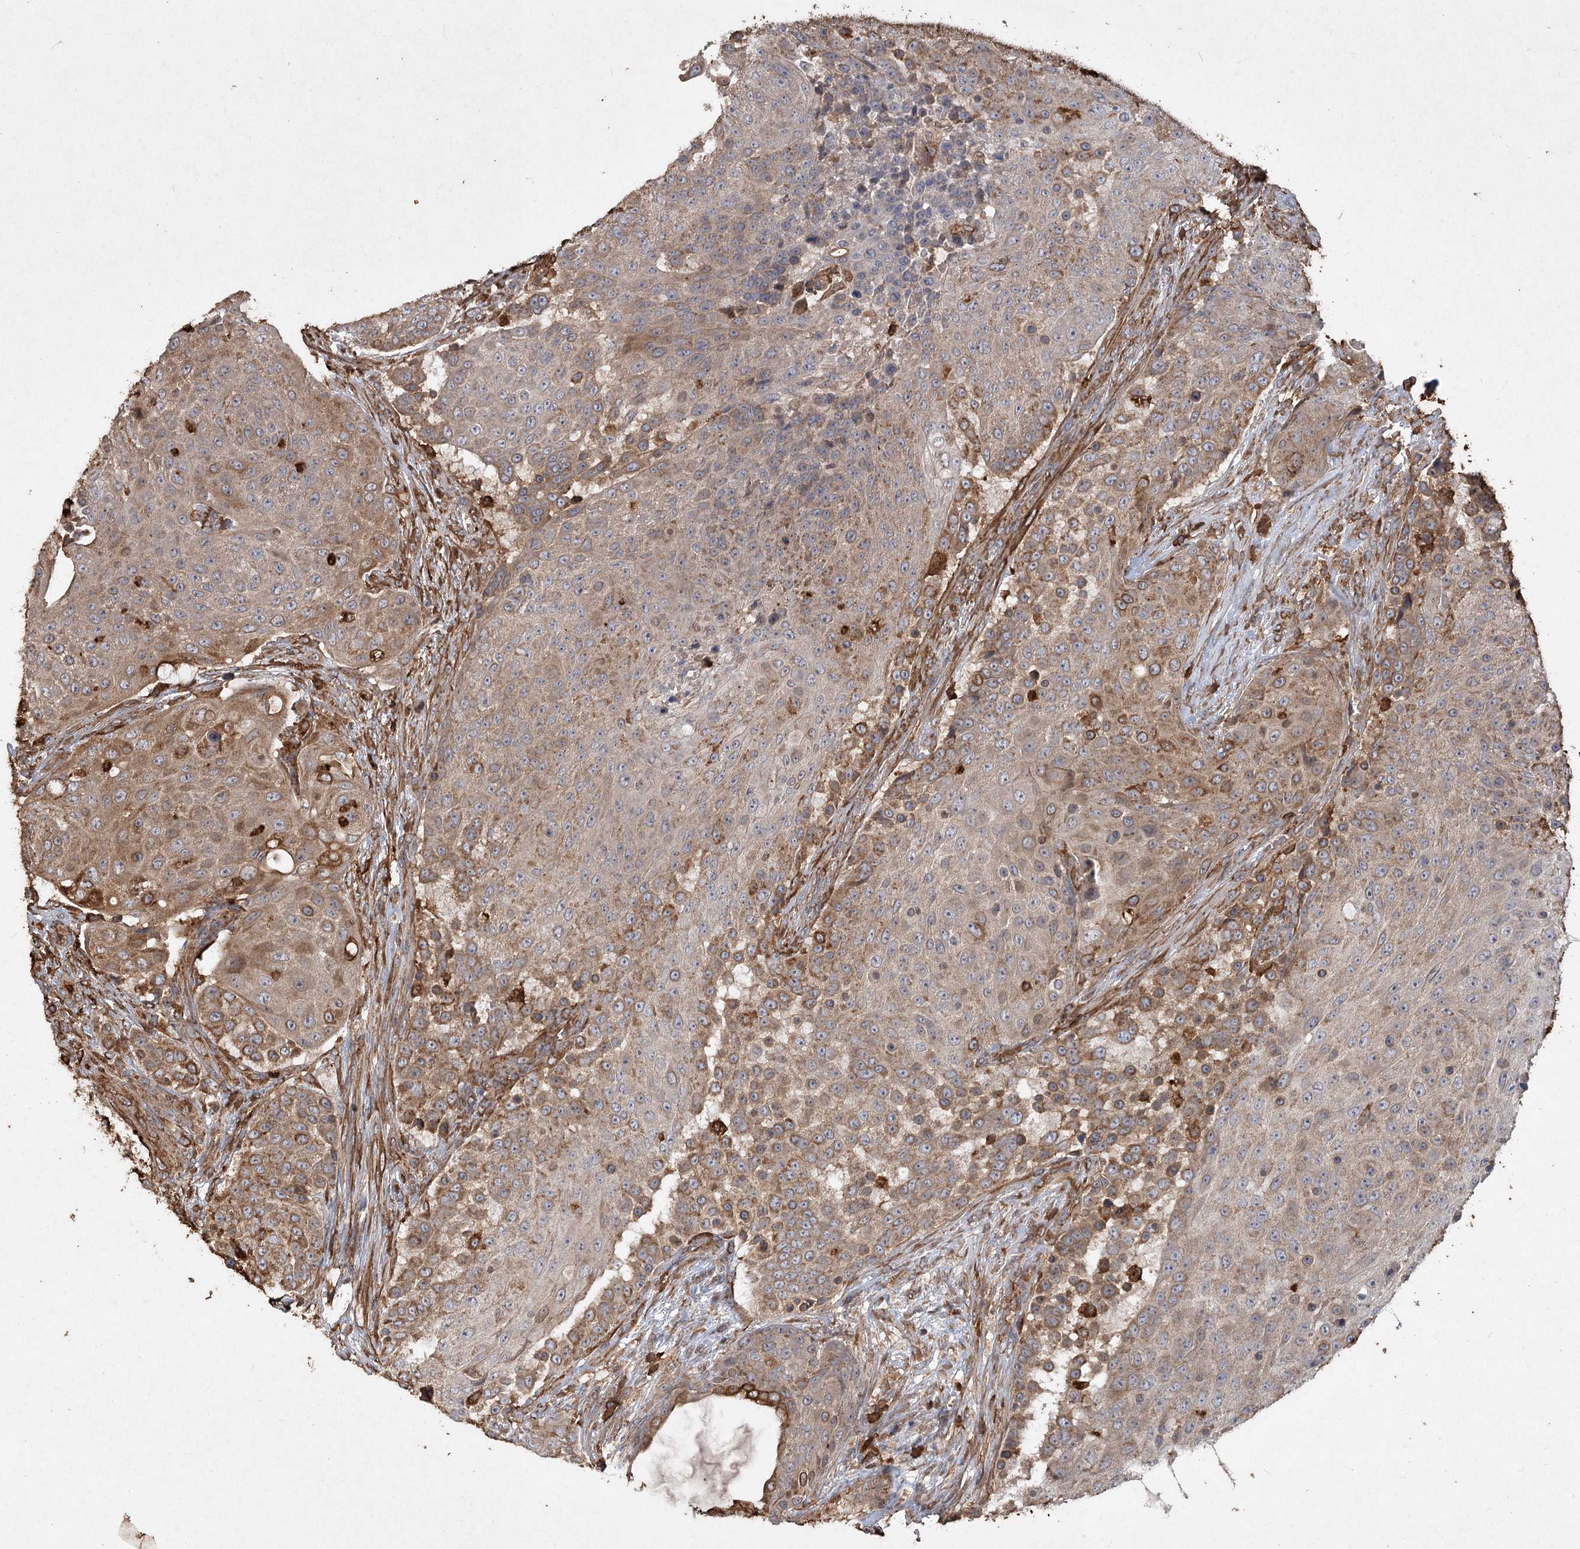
{"staining": {"intensity": "moderate", "quantity": "25%-75%", "location": "cytoplasmic/membranous"}, "tissue": "urothelial cancer", "cell_type": "Tumor cells", "image_type": "cancer", "snomed": [{"axis": "morphology", "description": "Urothelial carcinoma, High grade"}, {"axis": "topography", "description": "Urinary bladder"}], "caption": "DAB (3,3'-diaminobenzidine) immunohistochemical staining of human urothelial carcinoma (high-grade) exhibits moderate cytoplasmic/membranous protein positivity in about 25%-75% of tumor cells.", "gene": "PIK3C2A", "patient": {"sex": "female", "age": 63}}